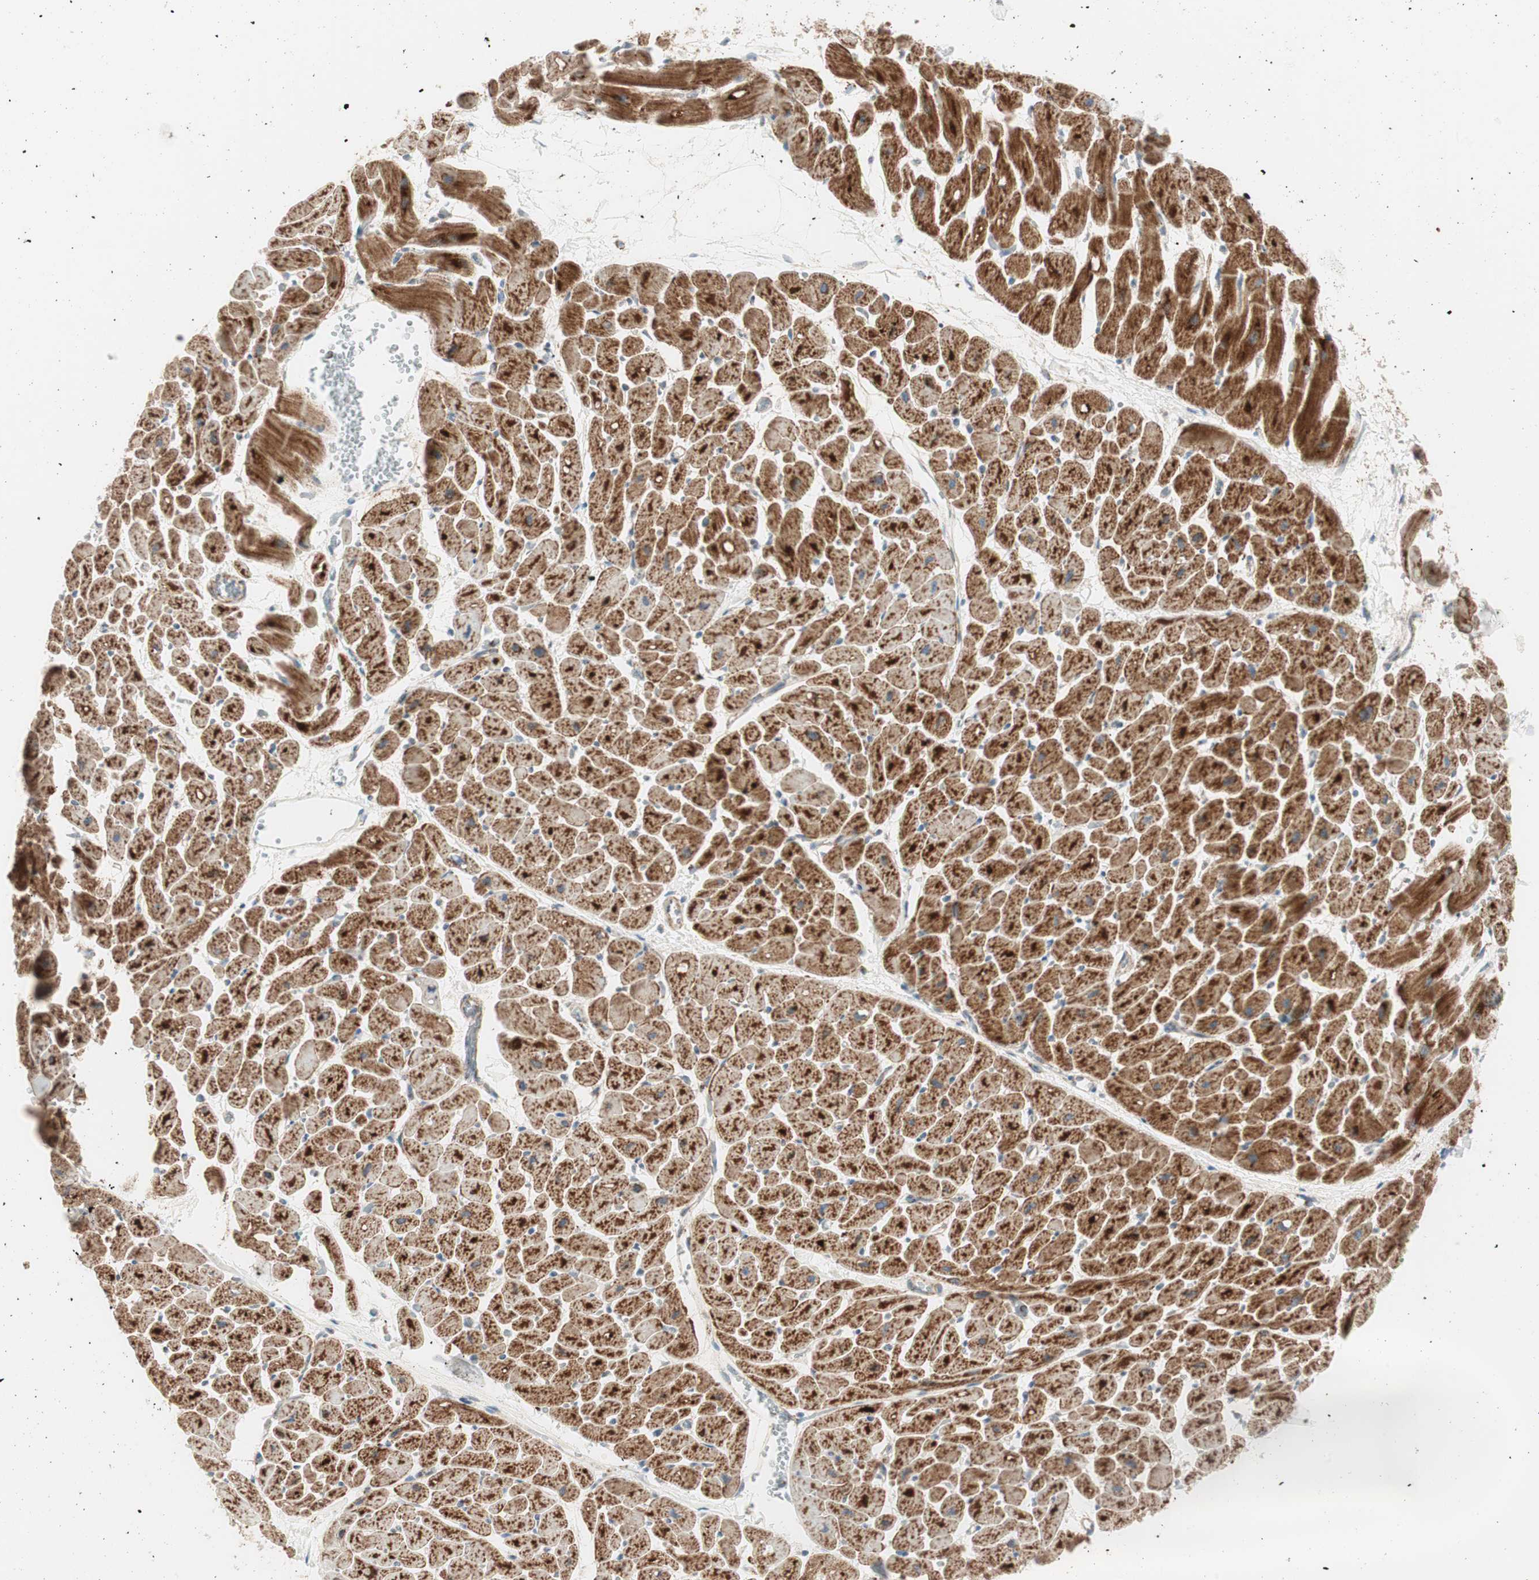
{"staining": {"intensity": "strong", "quantity": ">75%", "location": "cytoplasmic/membranous"}, "tissue": "heart muscle", "cell_type": "Cardiomyocytes", "image_type": "normal", "snomed": [{"axis": "morphology", "description": "Normal tissue, NOS"}, {"axis": "topography", "description": "Heart"}], "caption": "Immunohistochemistry of benign human heart muscle shows high levels of strong cytoplasmic/membranous positivity in about >75% of cardiomyocytes. Immunohistochemistry stains the protein in brown and the nuclei are stained blue.", "gene": "TOMM20", "patient": {"sex": "male", "age": 45}}